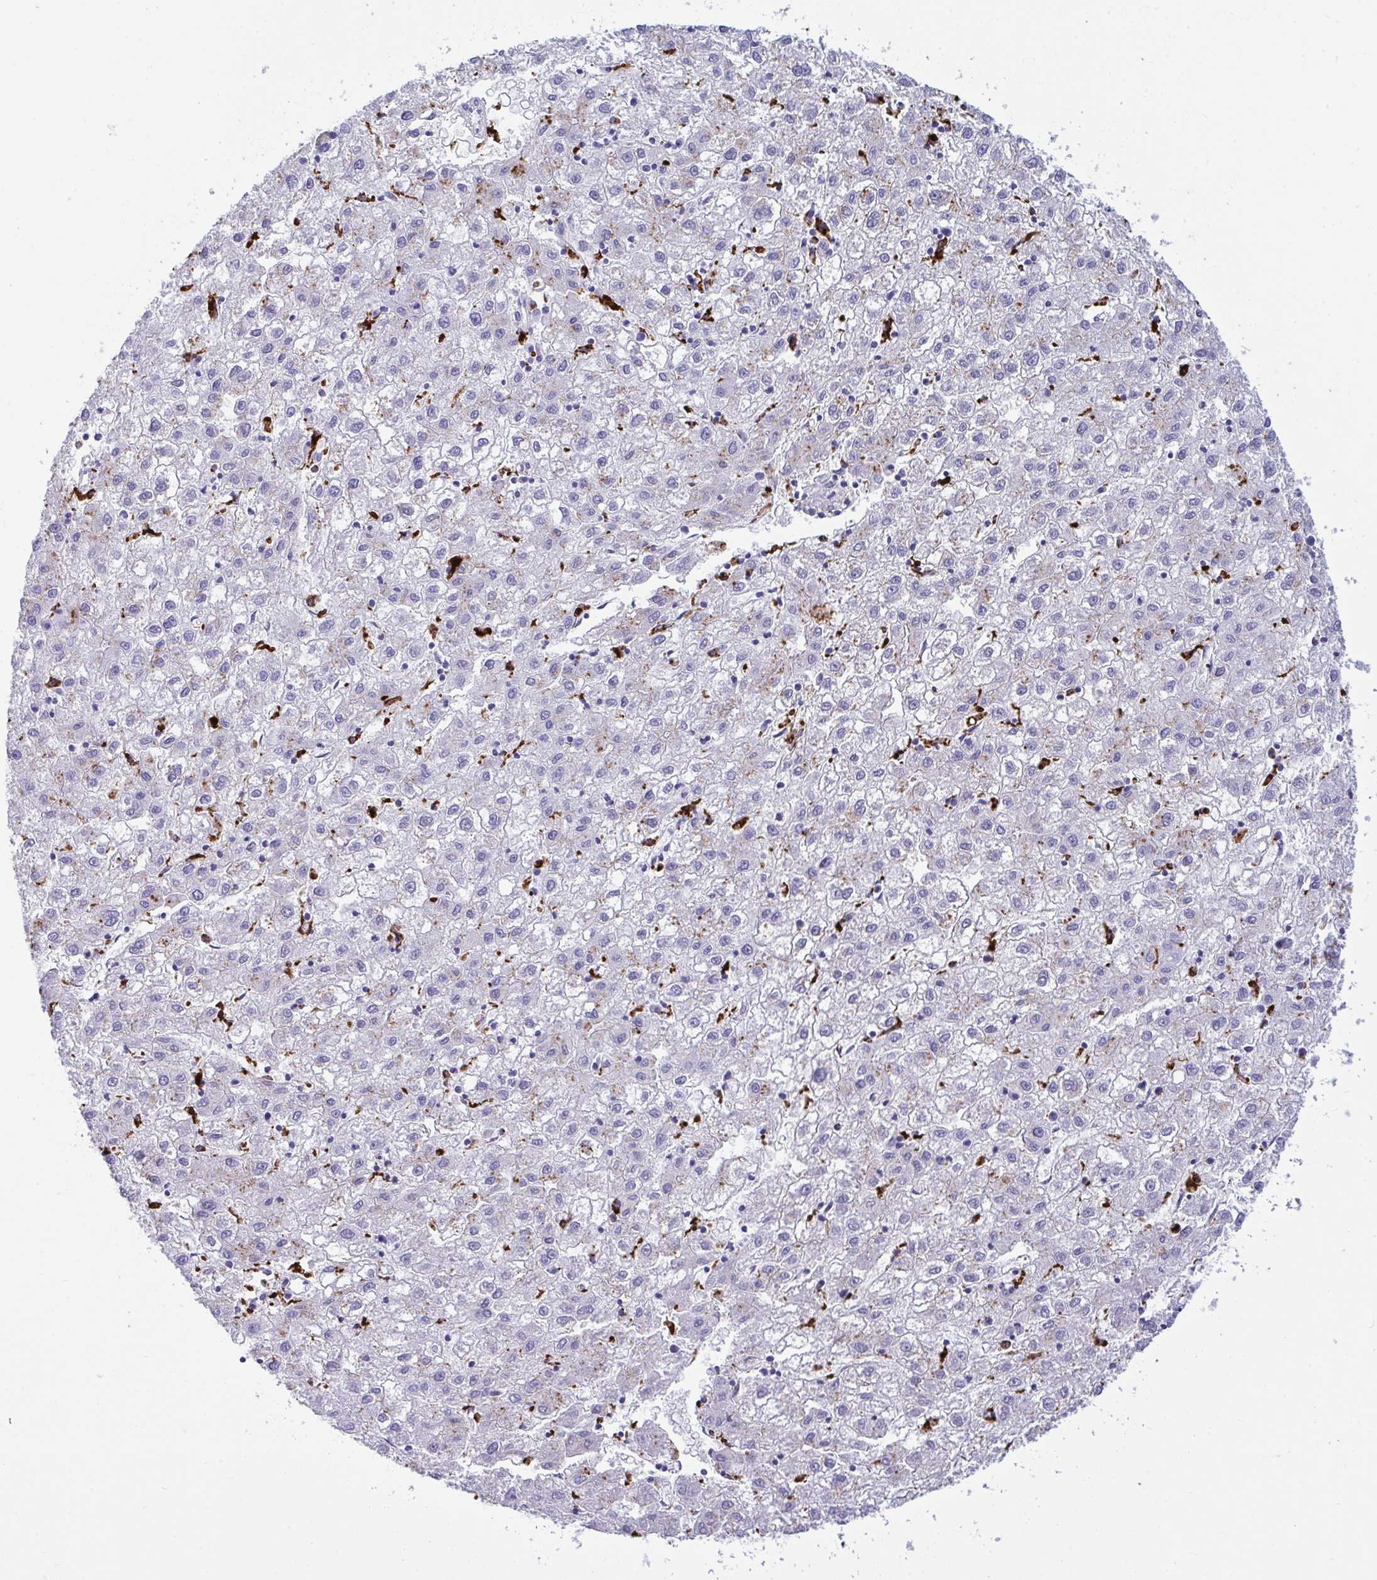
{"staining": {"intensity": "weak", "quantity": "<25%", "location": "cytoplasmic/membranous"}, "tissue": "liver cancer", "cell_type": "Tumor cells", "image_type": "cancer", "snomed": [{"axis": "morphology", "description": "Carcinoma, Hepatocellular, NOS"}, {"axis": "topography", "description": "Liver"}], "caption": "Immunohistochemical staining of hepatocellular carcinoma (liver) demonstrates no significant positivity in tumor cells.", "gene": "CPVL", "patient": {"sex": "male", "age": 72}}